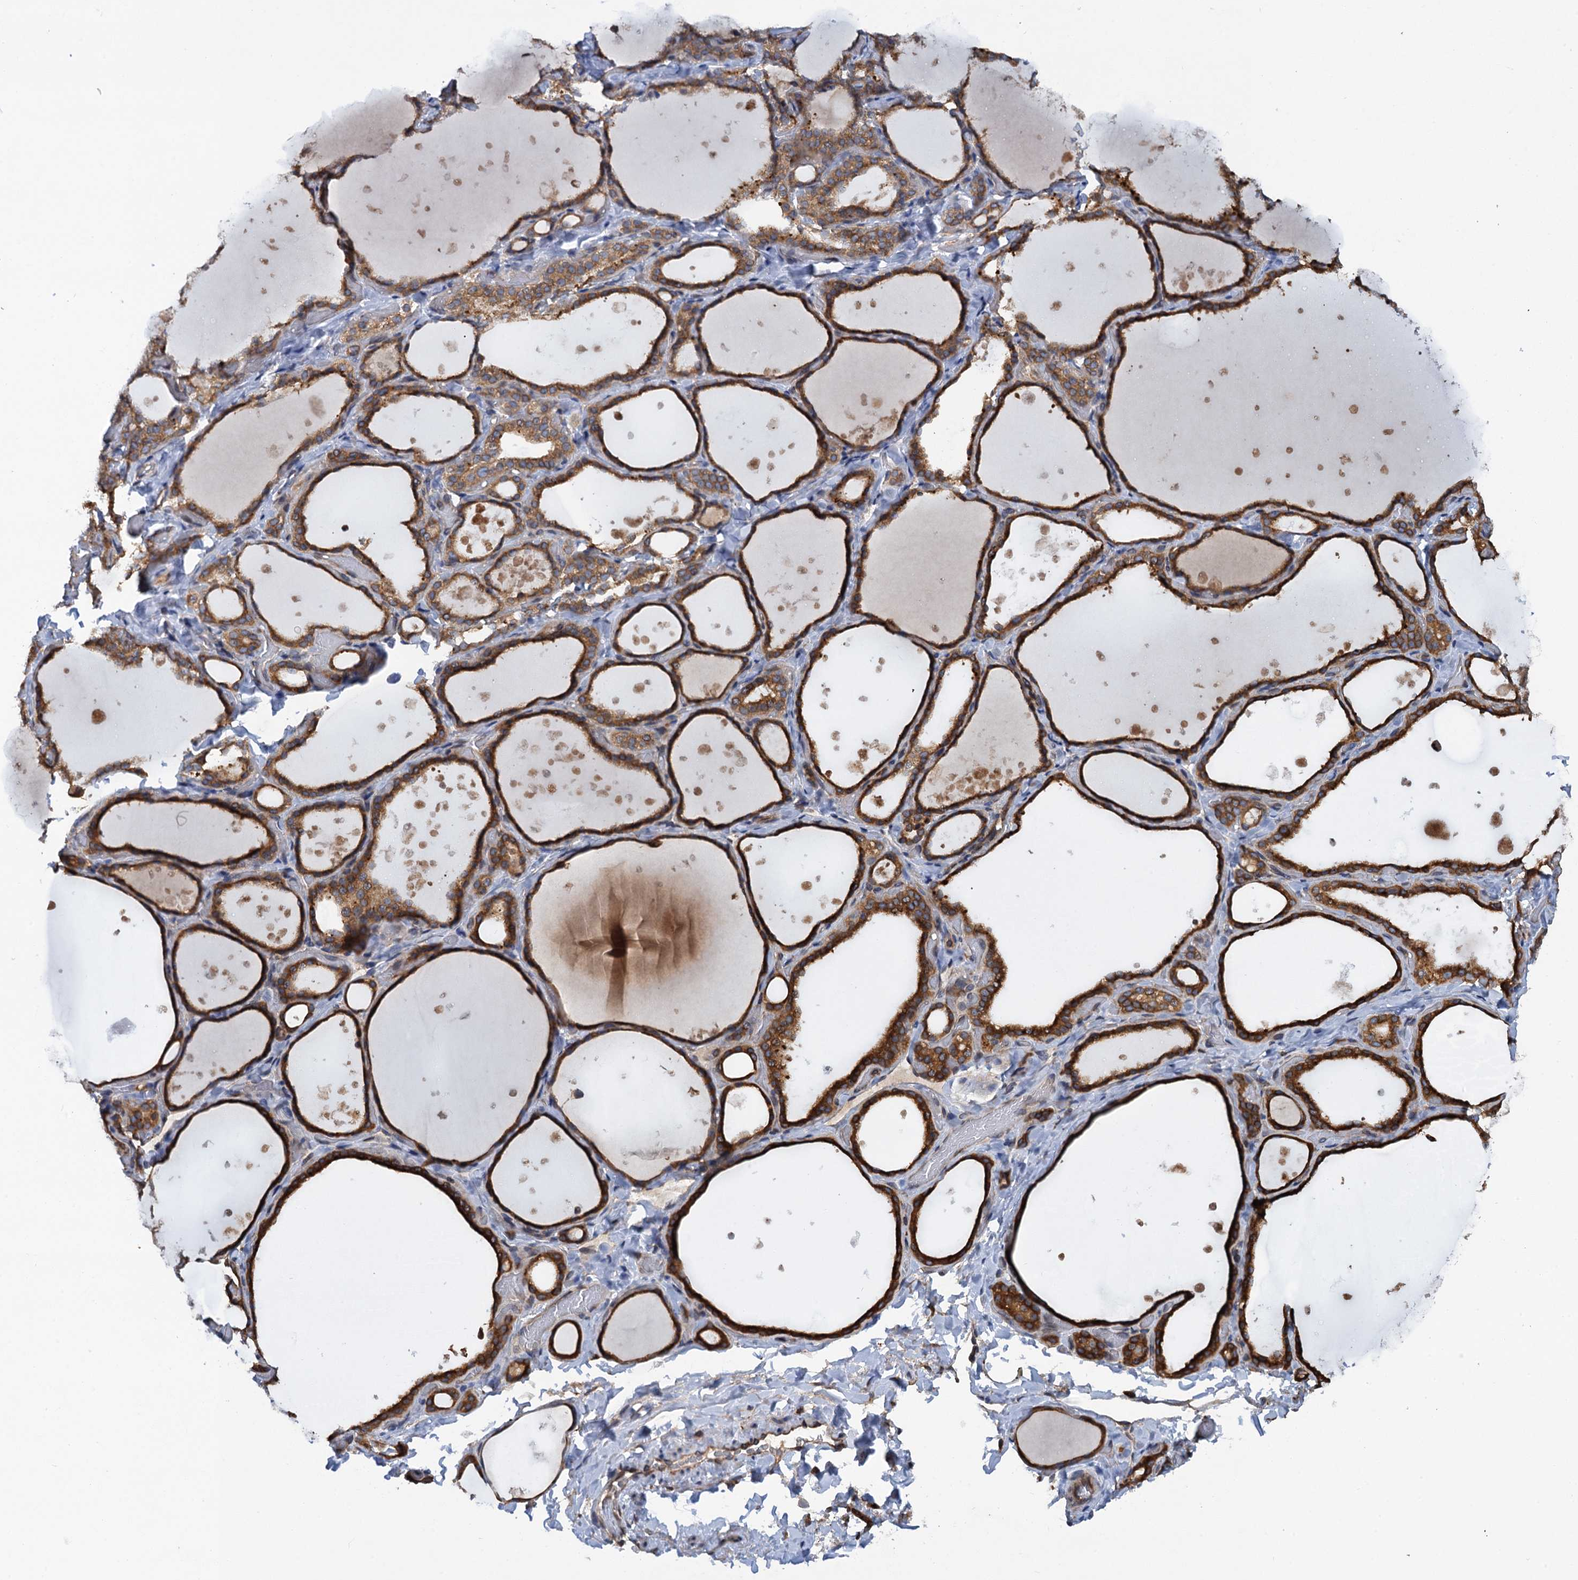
{"staining": {"intensity": "moderate", "quantity": ">75%", "location": "cytoplasmic/membranous"}, "tissue": "thyroid gland", "cell_type": "Glandular cells", "image_type": "normal", "snomed": [{"axis": "morphology", "description": "Normal tissue, NOS"}, {"axis": "topography", "description": "Thyroid gland"}], "caption": "A brown stain highlights moderate cytoplasmic/membranous expression of a protein in glandular cells of normal thyroid gland. The staining was performed using DAB to visualize the protein expression in brown, while the nuclei were stained in blue with hematoxylin (Magnification: 20x).", "gene": "ARMC5", "patient": {"sex": "female", "age": 44}}